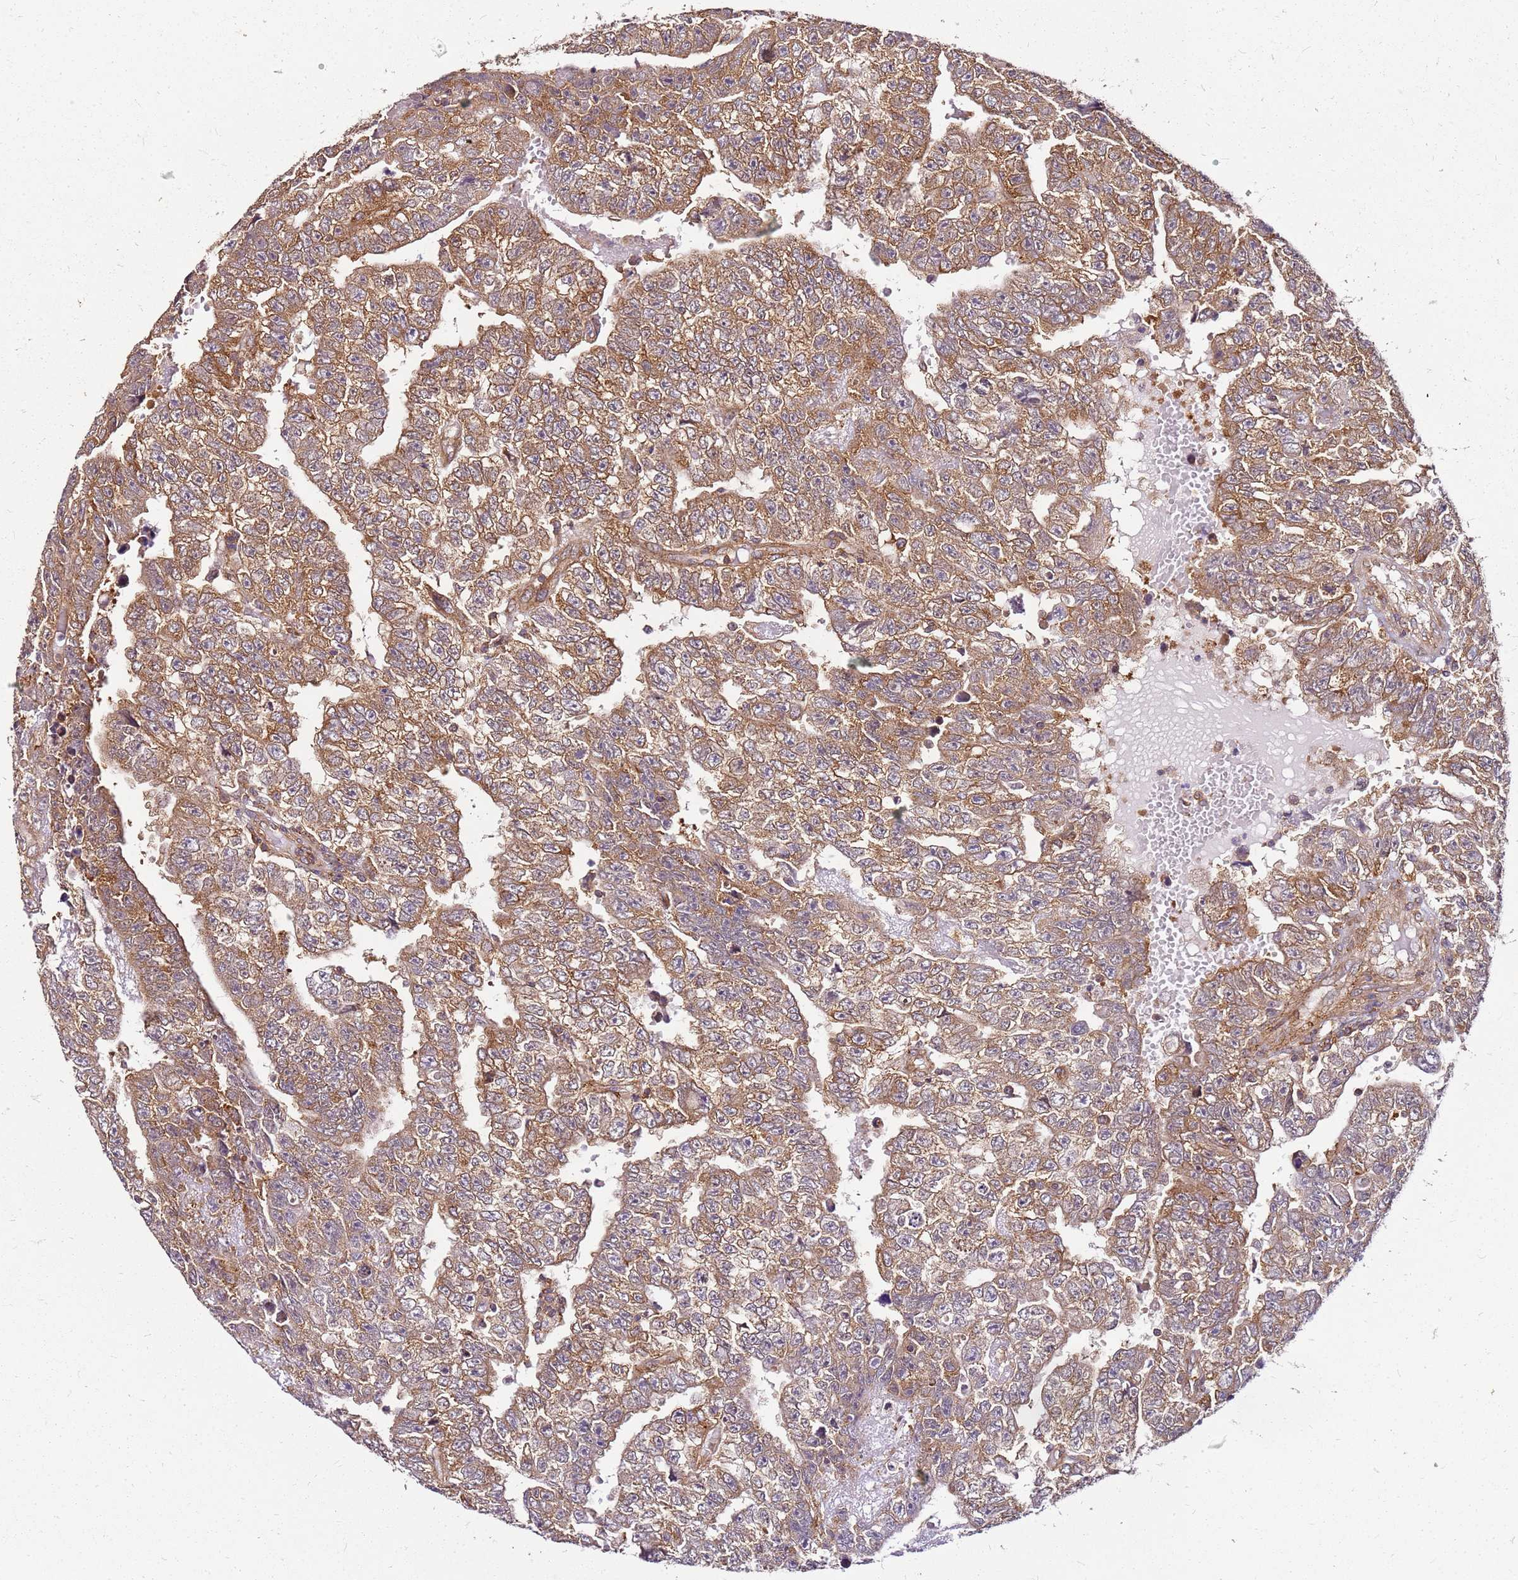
{"staining": {"intensity": "moderate", "quantity": "25%-75%", "location": "cytoplasmic/membranous"}, "tissue": "testis cancer", "cell_type": "Tumor cells", "image_type": "cancer", "snomed": [{"axis": "morphology", "description": "Carcinoma, Embryonal, NOS"}, {"axis": "topography", "description": "Testis"}], "caption": "A brown stain labels moderate cytoplasmic/membranous staining of a protein in human testis cancer (embryonal carcinoma) tumor cells.", "gene": "PIH1D1", "patient": {"sex": "male", "age": 25}}